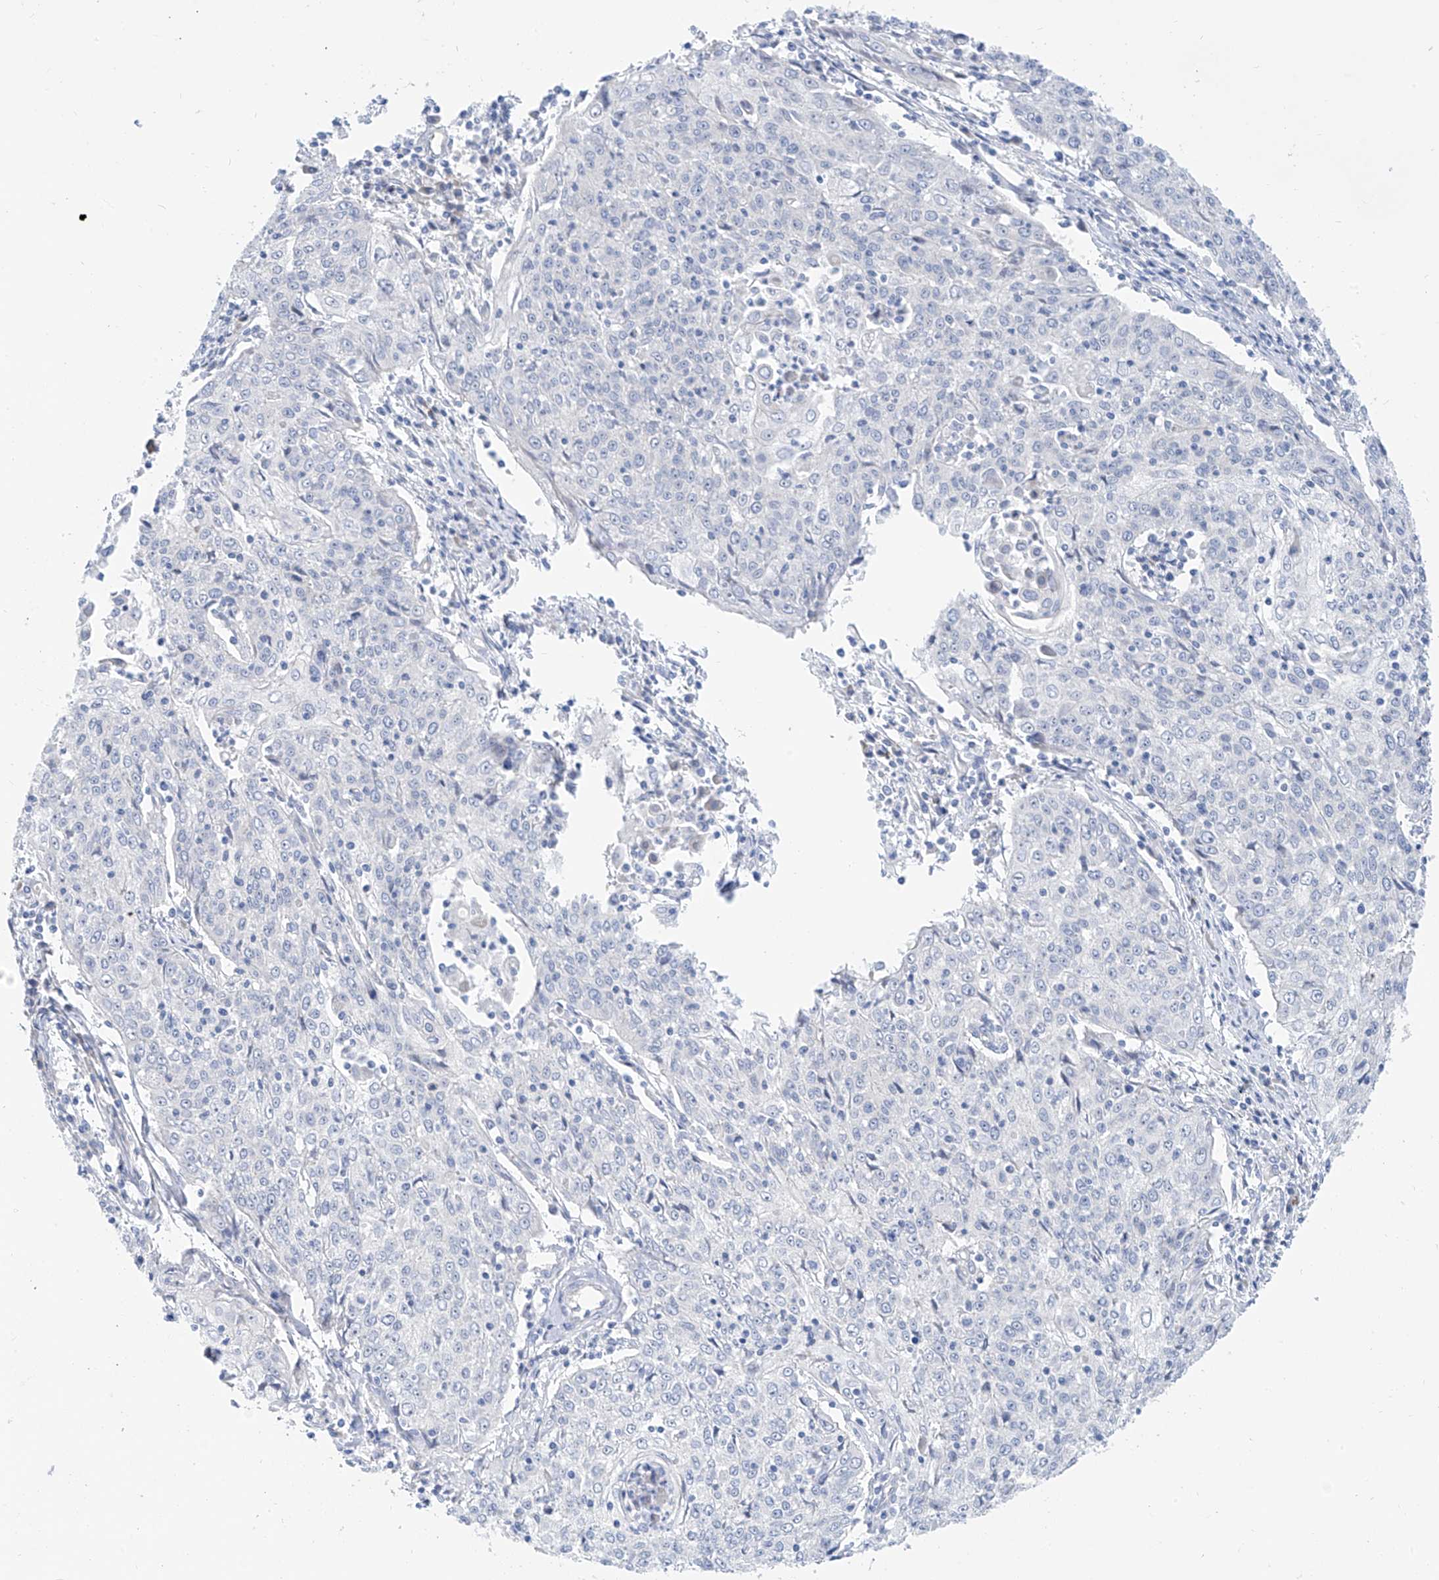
{"staining": {"intensity": "negative", "quantity": "none", "location": "none"}, "tissue": "cervical cancer", "cell_type": "Tumor cells", "image_type": "cancer", "snomed": [{"axis": "morphology", "description": "Squamous cell carcinoma, NOS"}, {"axis": "topography", "description": "Cervix"}], "caption": "Immunohistochemistry (IHC) histopathology image of squamous cell carcinoma (cervical) stained for a protein (brown), which shows no positivity in tumor cells. (Stains: DAB IHC with hematoxylin counter stain, Microscopy: brightfield microscopy at high magnification).", "gene": "PIK3C2B", "patient": {"sex": "female", "age": 48}}